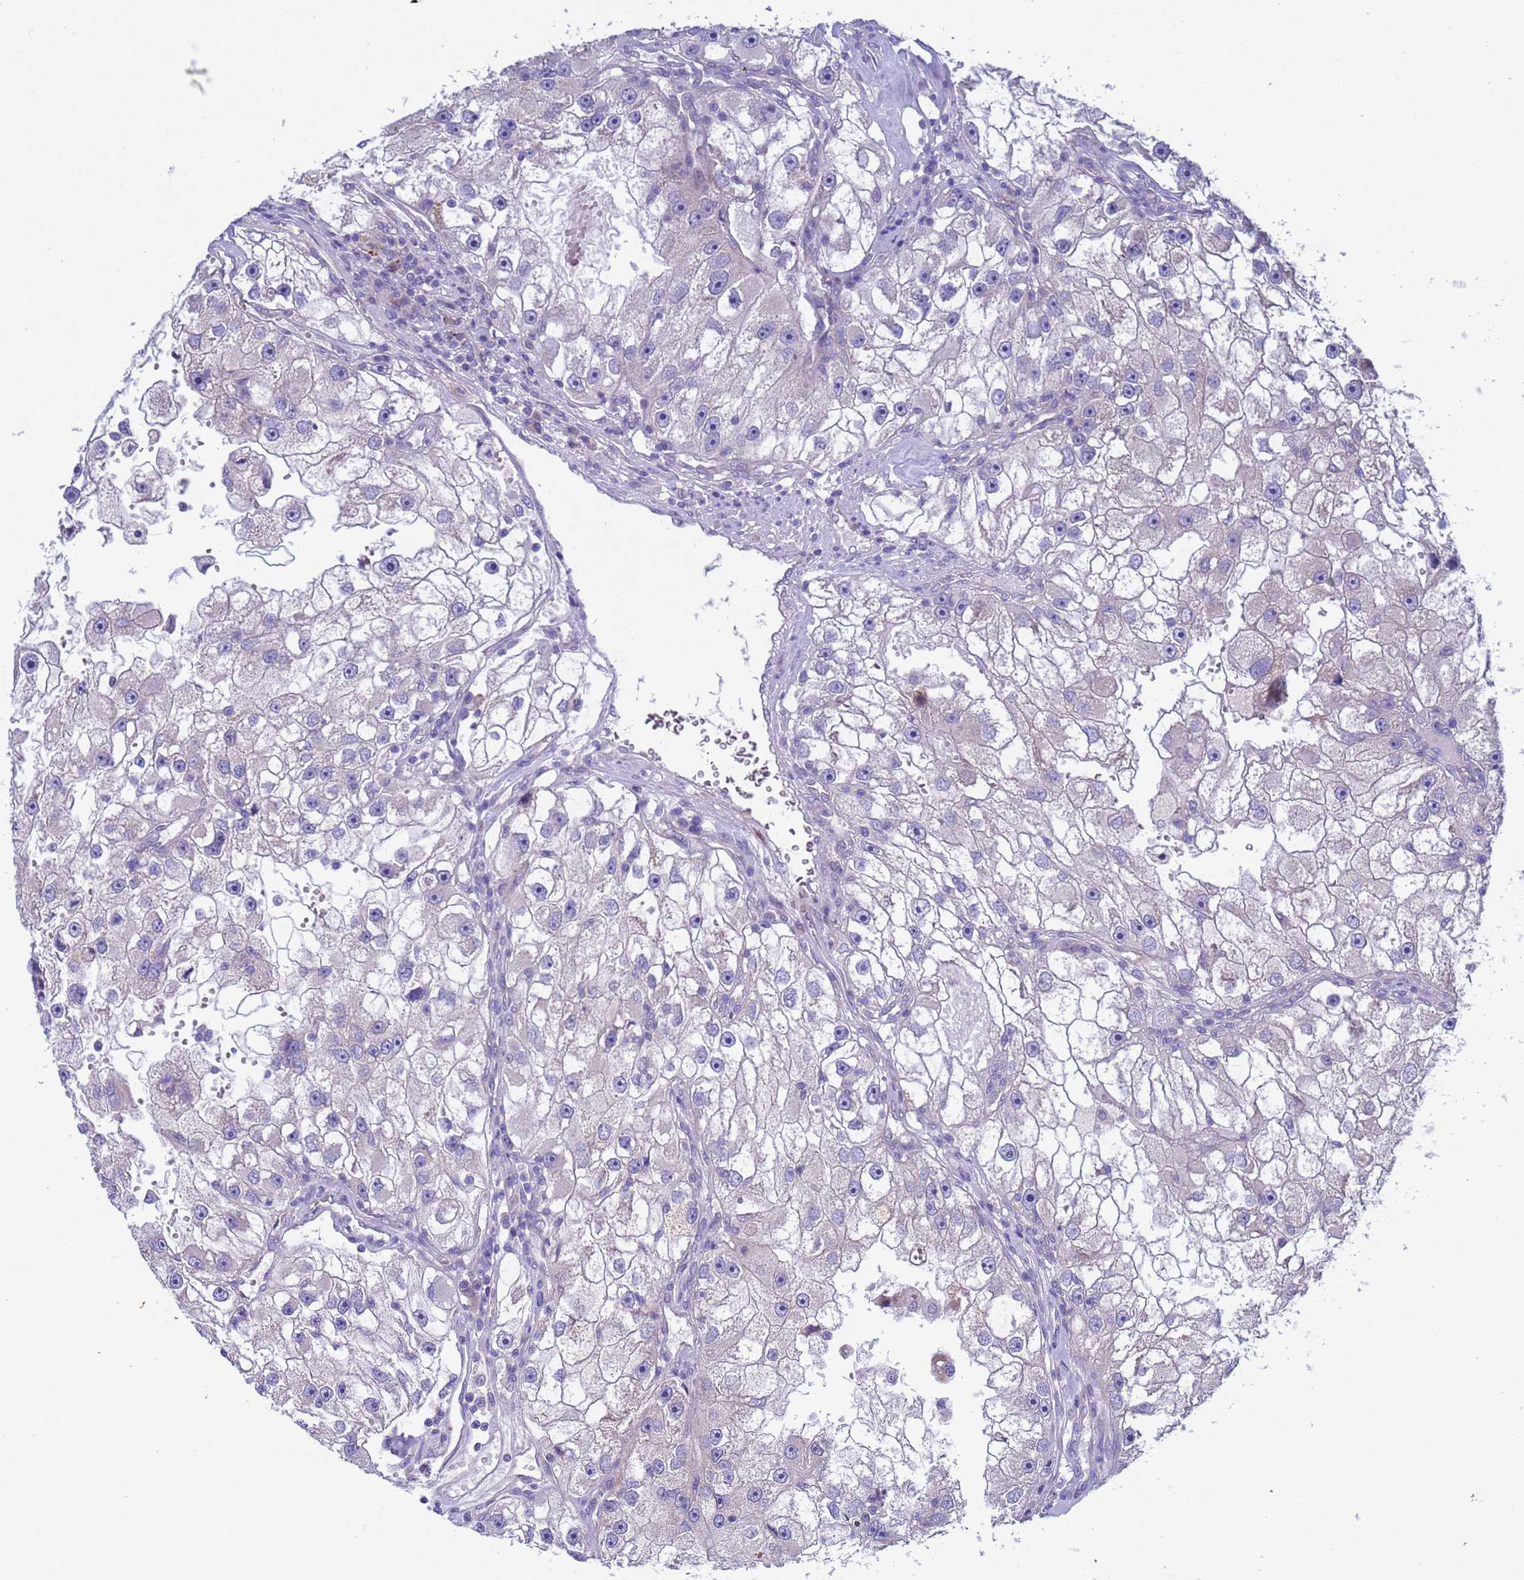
{"staining": {"intensity": "negative", "quantity": "none", "location": "none"}, "tissue": "renal cancer", "cell_type": "Tumor cells", "image_type": "cancer", "snomed": [{"axis": "morphology", "description": "Adenocarcinoma, NOS"}, {"axis": "topography", "description": "Kidney"}], "caption": "Tumor cells show no significant protein expression in adenocarcinoma (renal).", "gene": "RC3H2", "patient": {"sex": "male", "age": 63}}